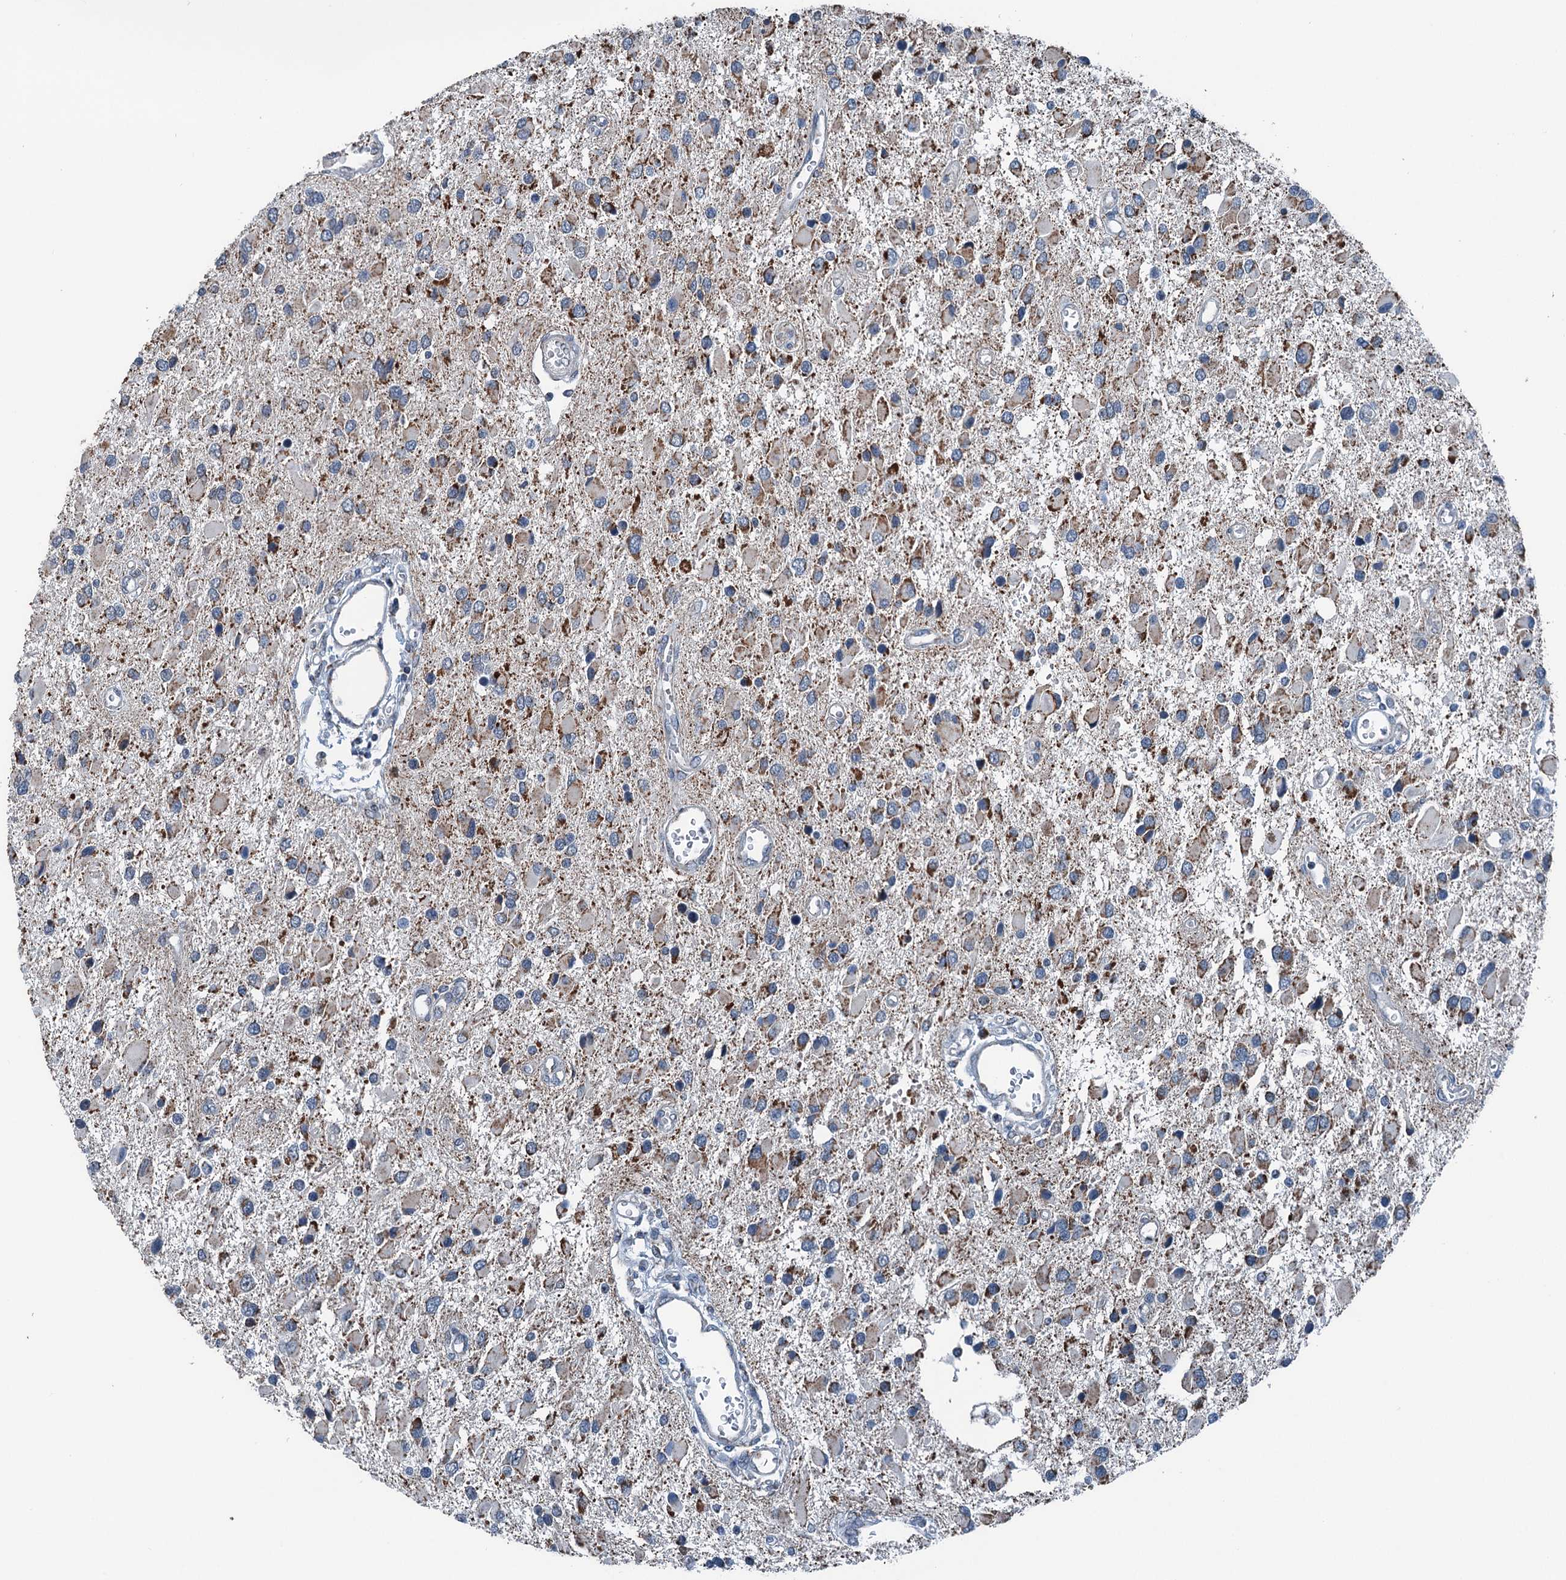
{"staining": {"intensity": "moderate", "quantity": ">75%", "location": "cytoplasmic/membranous"}, "tissue": "glioma", "cell_type": "Tumor cells", "image_type": "cancer", "snomed": [{"axis": "morphology", "description": "Glioma, malignant, High grade"}, {"axis": "topography", "description": "Brain"}], "caption": "About >75% of tumor cells in glioma demonstrate moderate cytoplasmic/membranous protein staining as visualized by brown immunohistochemical staining.", "gene": "TRPT1", "patient": {"sex": "male", "age": 53}}